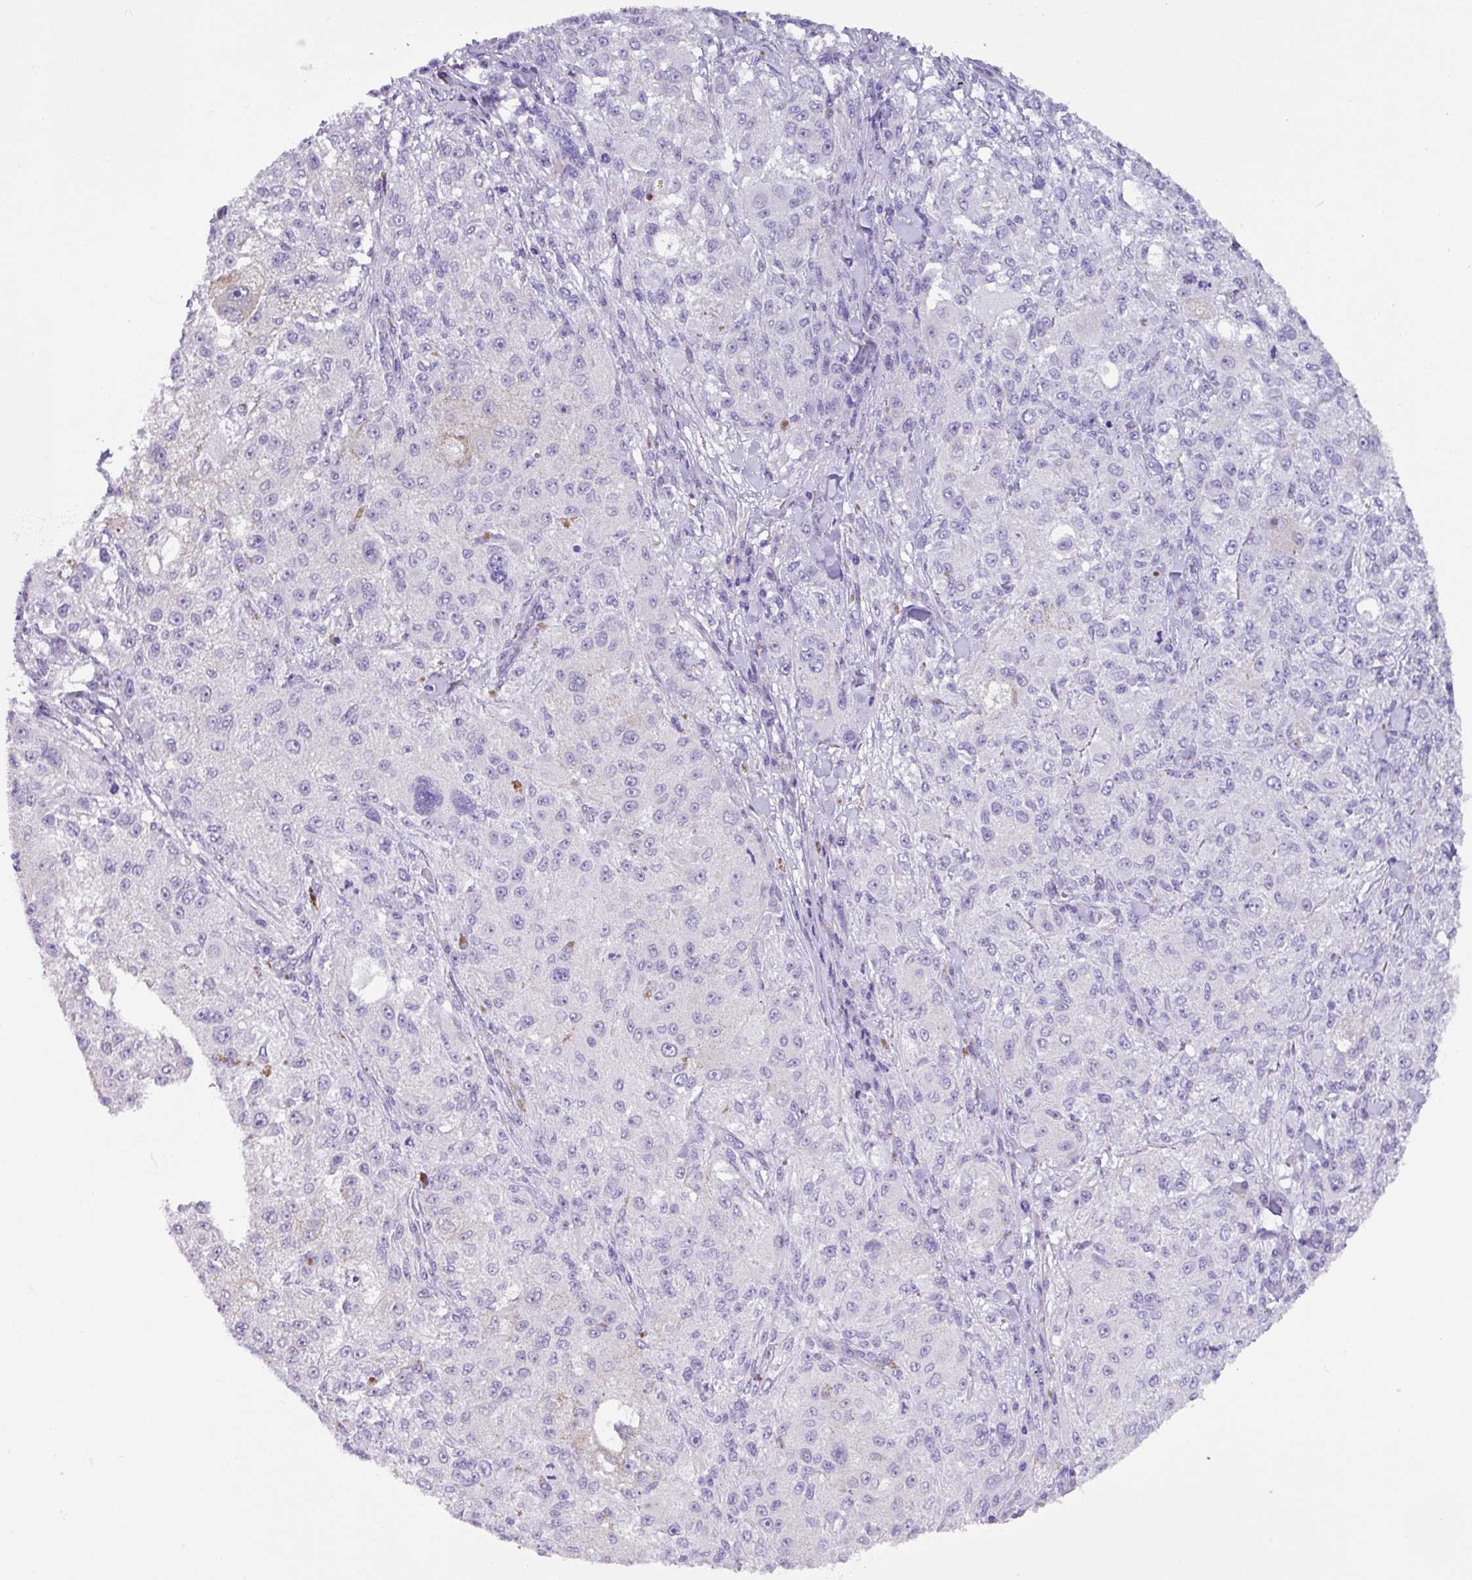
{"staining": {"intensity": "negative", "quantity": "none", "location": "none"}, "tissue": "melanoma", "cell_type": "Tumor cells", "image_type": "cancer", "snomed": [{"axis": "morphology", "description": "Necrosis, NOS"}, {"axis": "morphology", "description": "Malignant melanoma, NOS"}, {"axis": "topography", "description": "Skin"}], "caption": "Immunohistochemistry image of malignant melanoma stained for a protein (brown), which exhibits no expression in tumor cells.", "gene": "MRM2", "patient": {"sex": "female", "age": 87}}